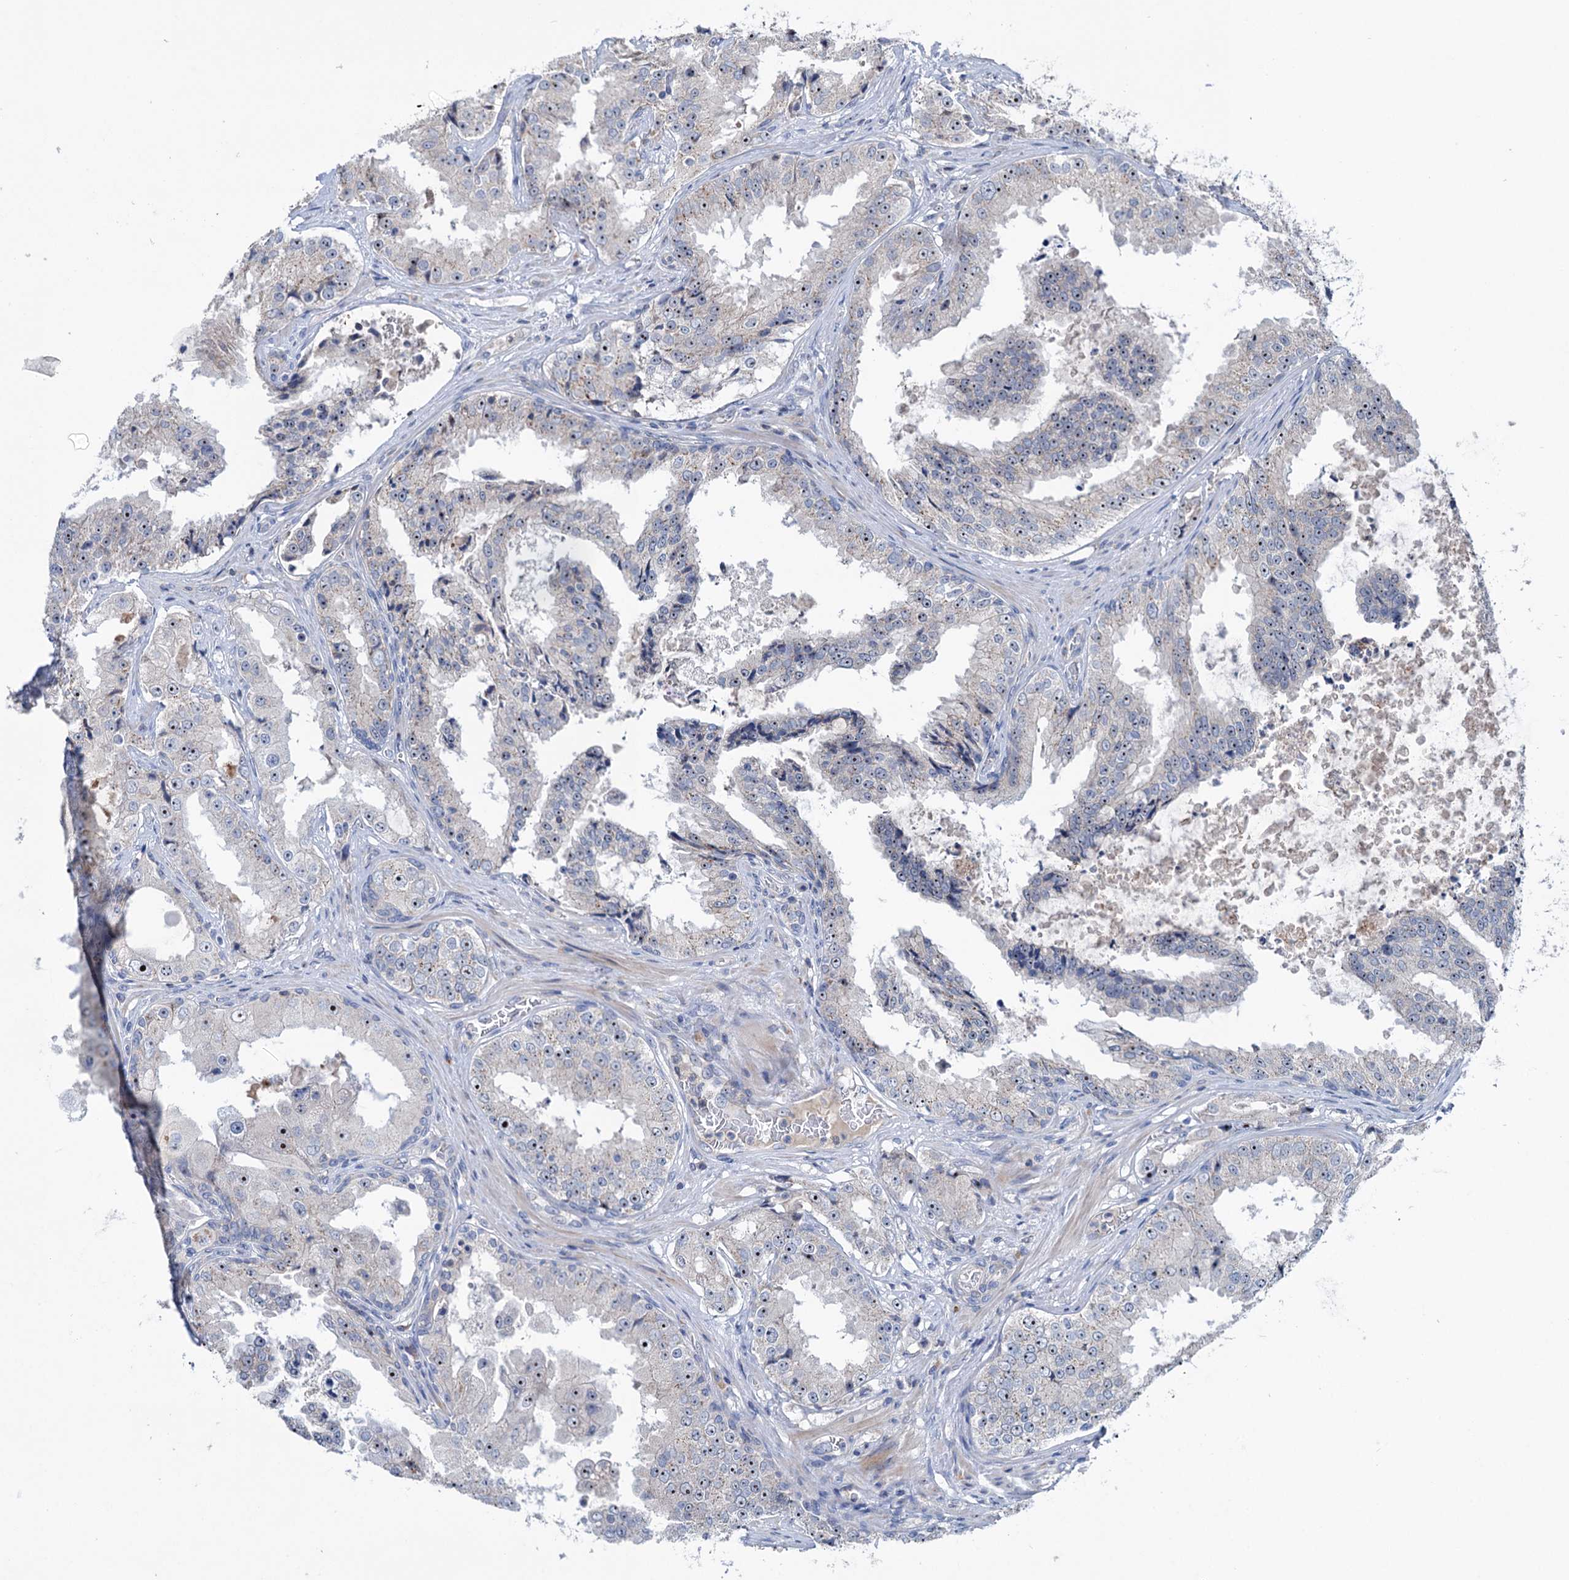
{"staining": {"intensity": "moderate", "quantity": "25%-75%", "location": "nuclear"}, "tissue": "prostate cancer", "cell_type": "Tumor cells", "image_type": "cancer", "snomed": [{"axis": "morphology", "description": "Adenocarcinoma, High grade"}, {"axis": "topography", "description": "Prostate"}], "caption": "DAB (3,3'-diaminobenzidine) immunohistochemical staining of human prostate cancer (high-grade adenocarcinoma) demonstrates moderate nuclear protein expression in about 25%-75% of tumor cells.", "gene": "HTR3B", "patient": {"sex": "male", "age": 73}}